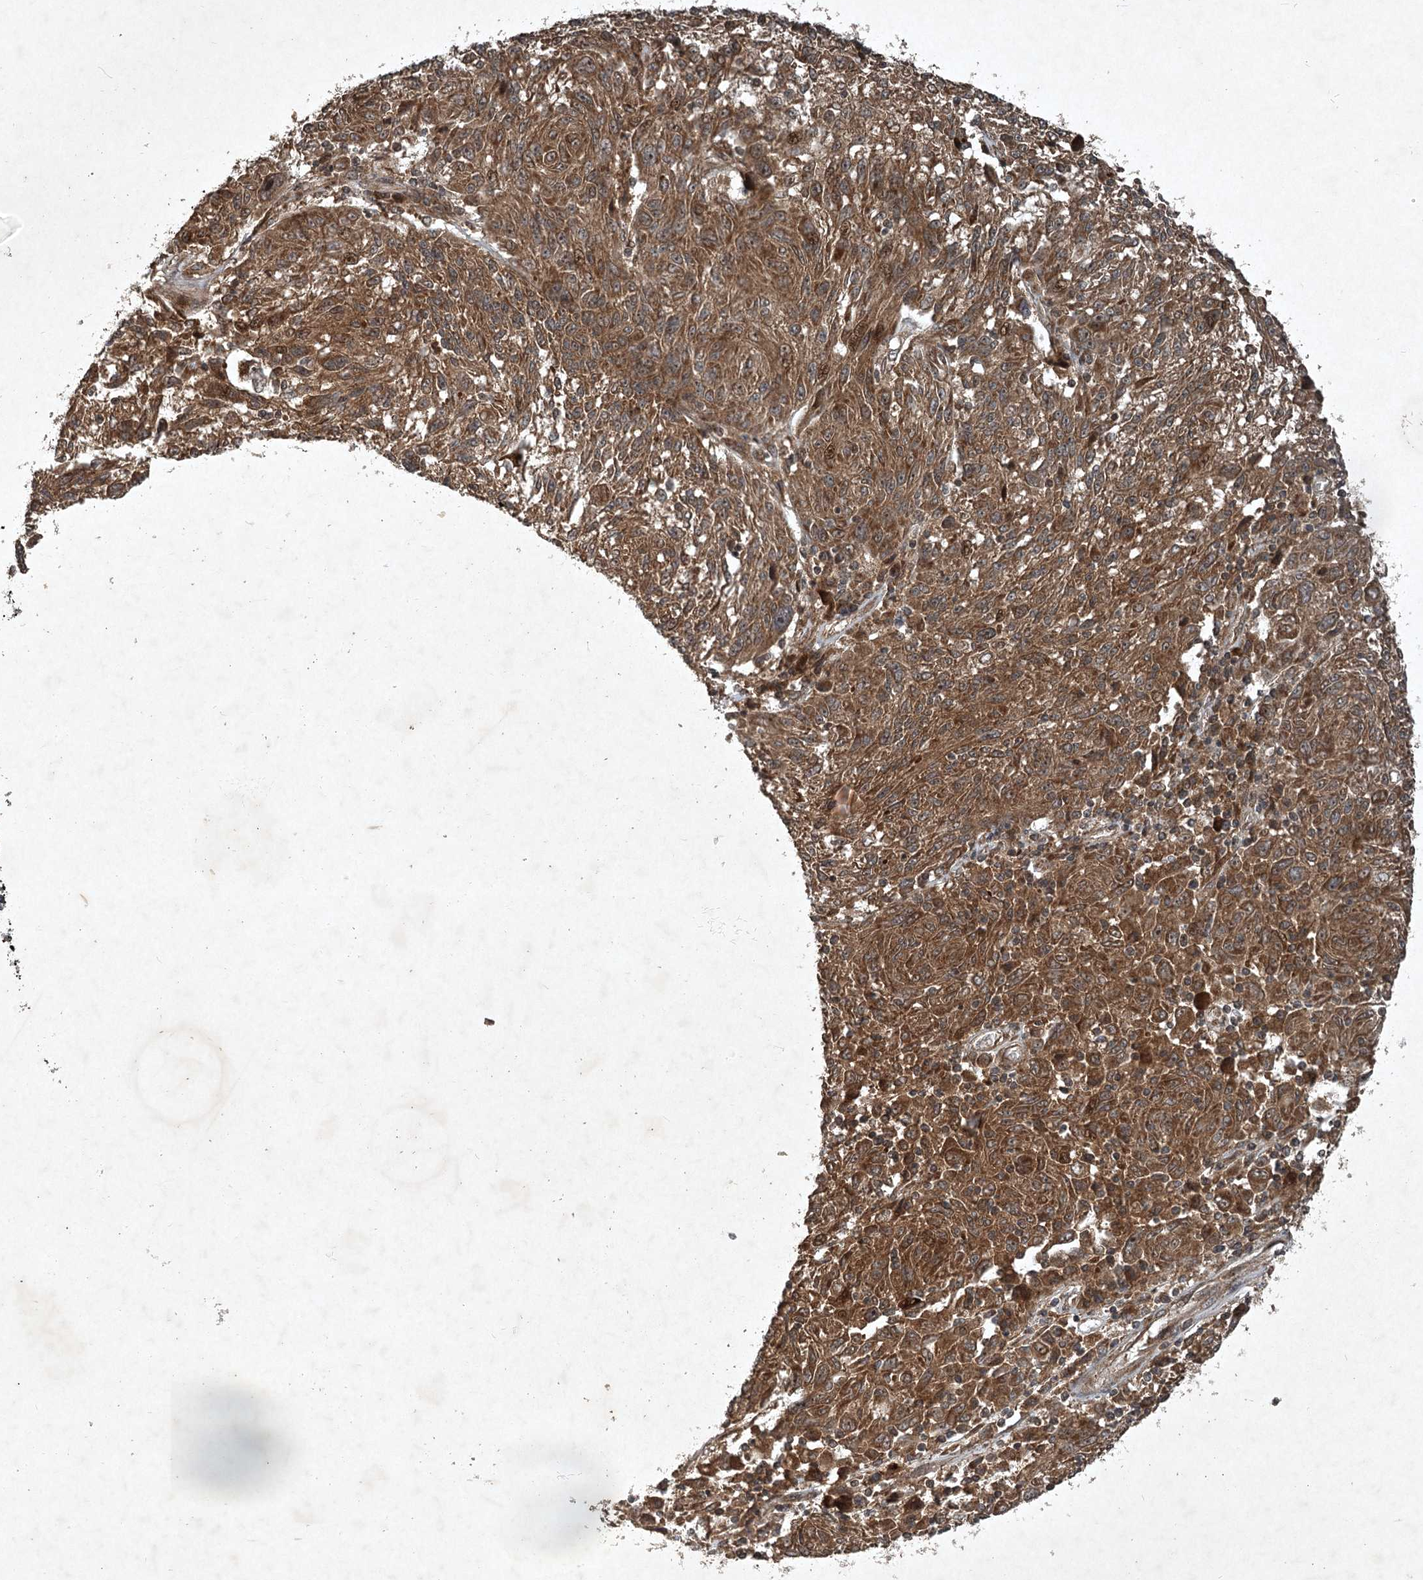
{"staining": {"intensity": "moderate", "quantity": ">75%", "location": "cytoplasmic/membranous"}, "tissue": "melanoma", "cell_type": "Tumor cells", "image_type": "cancer", "snomed": [{"axis": "morphology", "description": "Malignant melanoma, NOS"}, {"axis": "topography", "description": "Skin"}], "caption": "Melanoma was stained to show a protein in brown. There is medium levels of moderate cytoplasmic/membranous positivity in about >75% of tumor cells. (brown staining indicates protein expression, while blue staining denotes nuclei).", "gene": "UNC93A", "patient": {"sex": "male", "age": 53}}